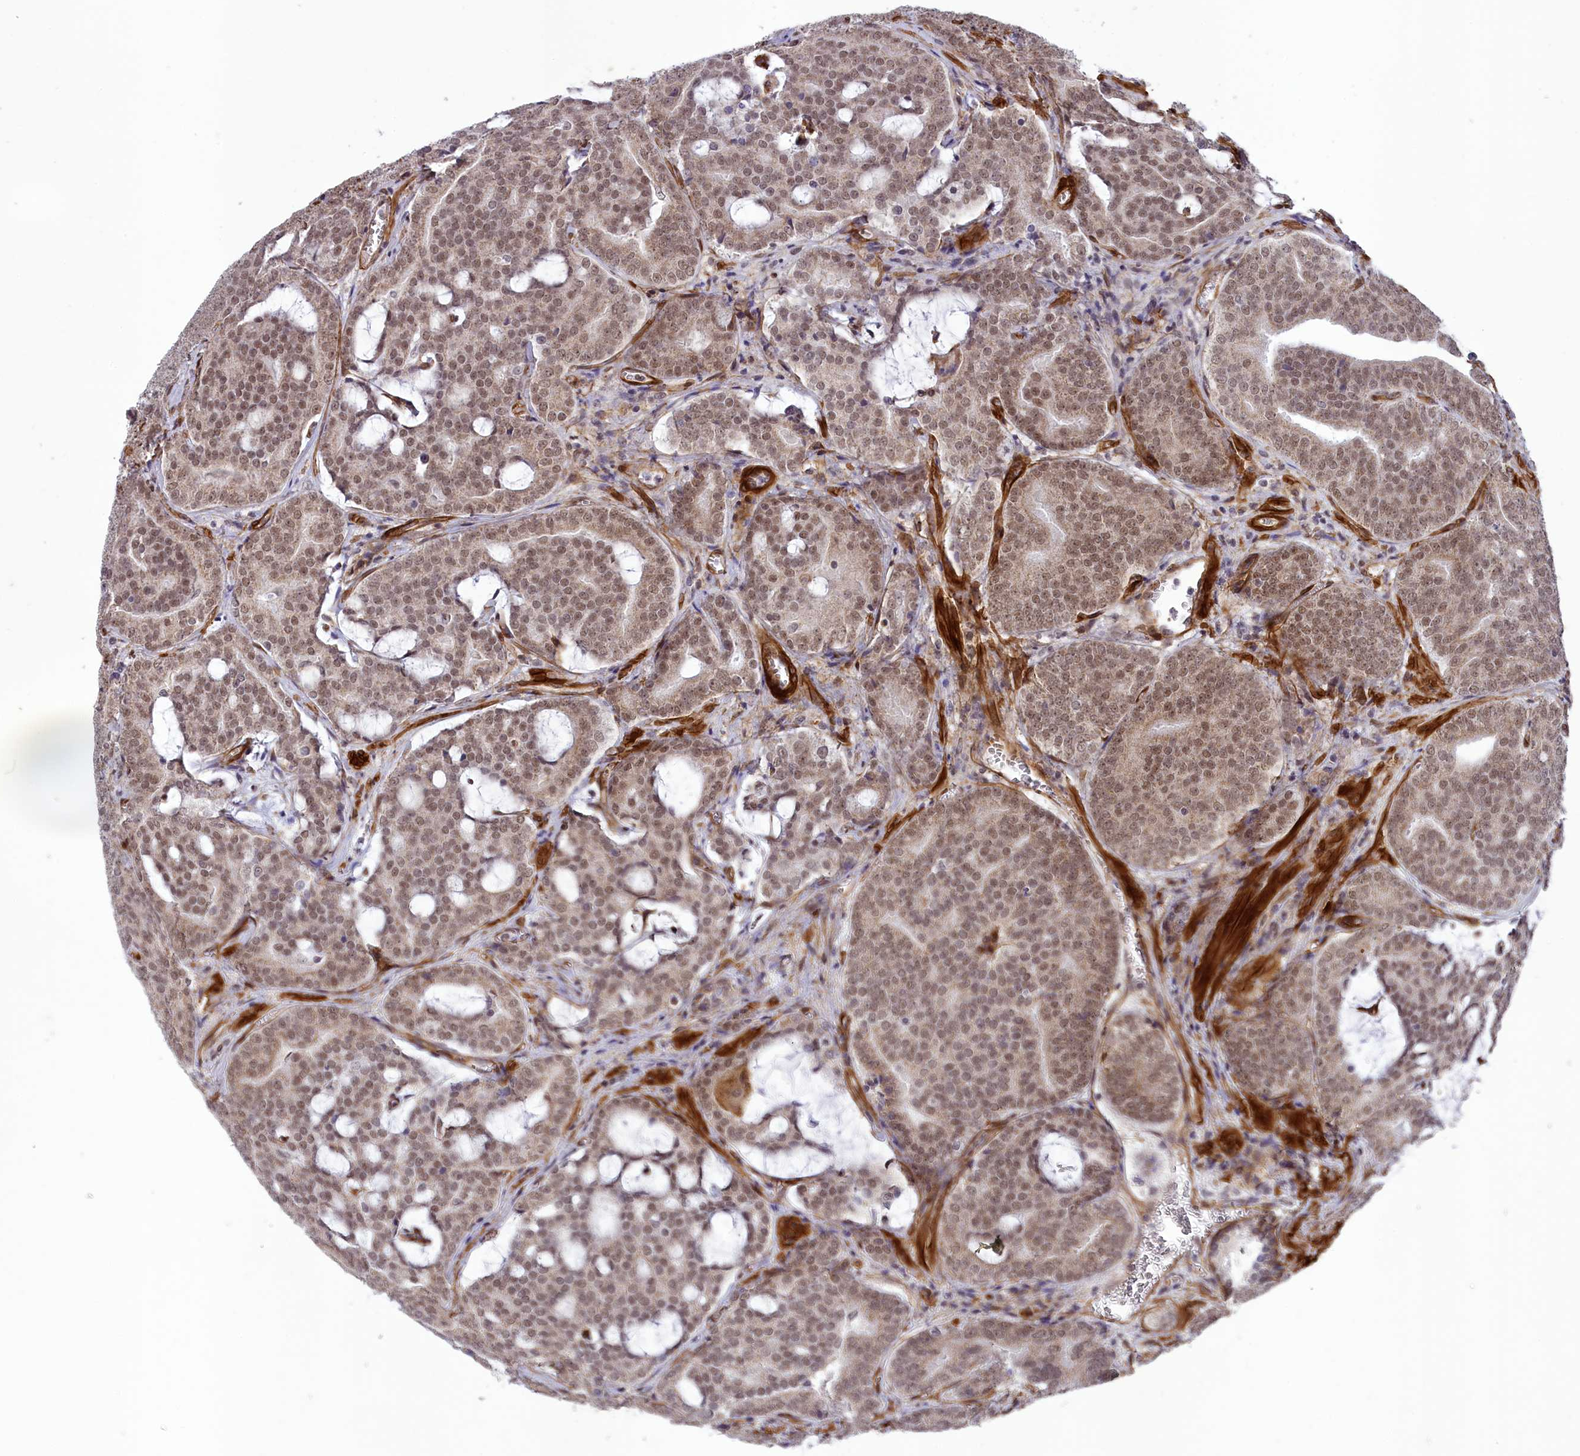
{"staining": {"intensity": "weak", "quantity": ">75%", "location": "cytoplasmic/membranous,nuclear"}, "tissue": "prostate cancer", "cell_type": "Tumor cells", "image_type": "cancer", "snomed": [{"axis": "morphology", "description": "Adenocarcinoma, High grade"}, {"axis": "topography", "description": "Prostate"}], "caption": "DAB (3,3'-diaminobenzidine) immunohistochemical staining of human prostate cancer (adenocarcinoma (high-grade)) demonstrates weak cytoplasmic/membranous and nuclear protein positivity in about >75% of tumor cells. Nuclei are stained in blue.", "gene": "TNS1", "patient": {"sex": "male", "age": 55}}